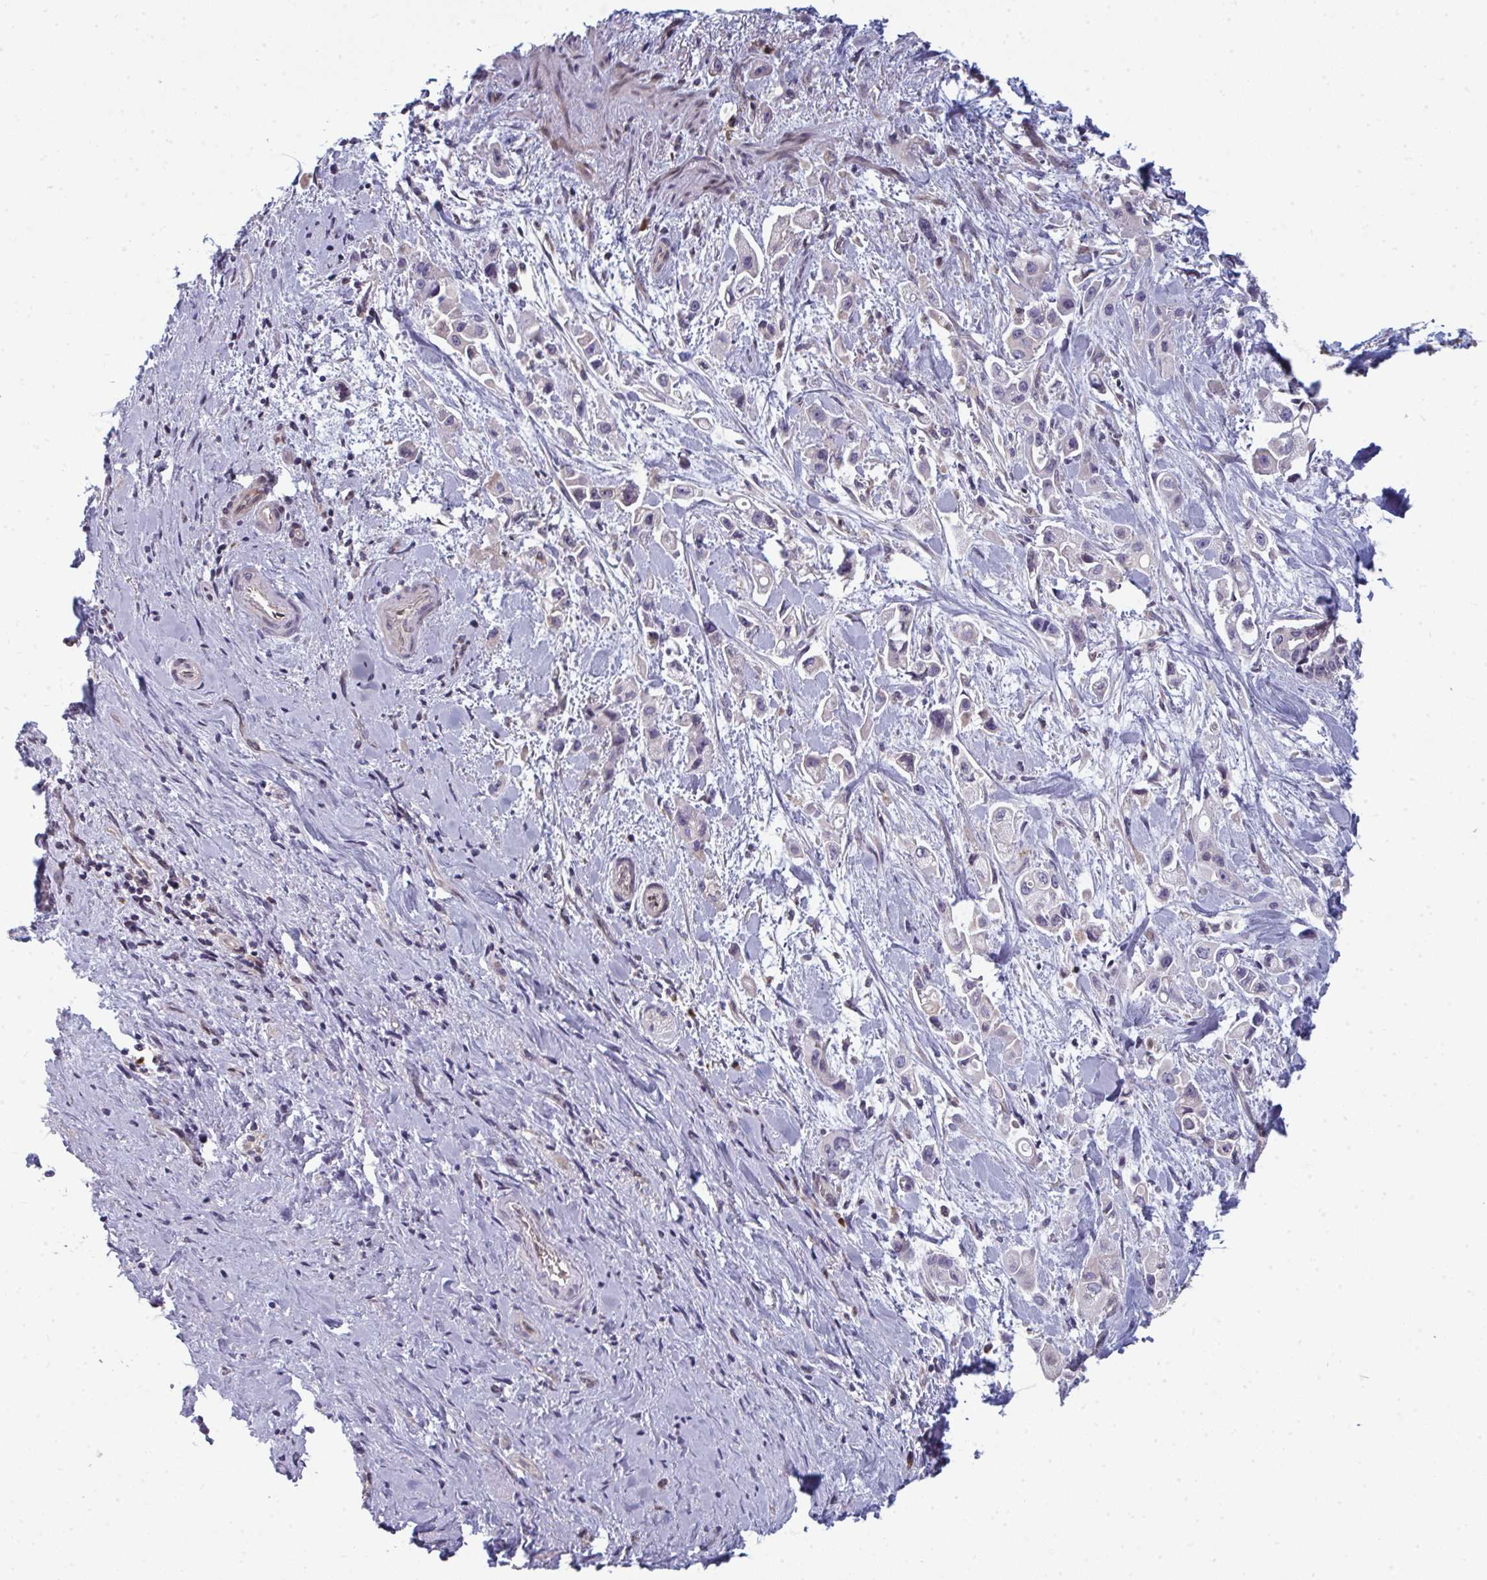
{"staining": {"intensity": "weak", "quantity": "<25%", "location": "cytoplasmic/membranous"}, "tissue": "pancreatic cancer", "cell_type": "Tumor cells", "image_type": "cancer", "snomed": [{"axis": "morphology", "description": "Adenocarcinoma, NOS"}, {"axis": "topography", "description": "Pancreas"}], "caption": "This is a histopathology image of immunohistochemistry staining of pancreatic adenocarcinoma, which shows no positivity in tumor cells.", "gene": "LYSMD4", "patient": {"sex": "female", "age": 66}}